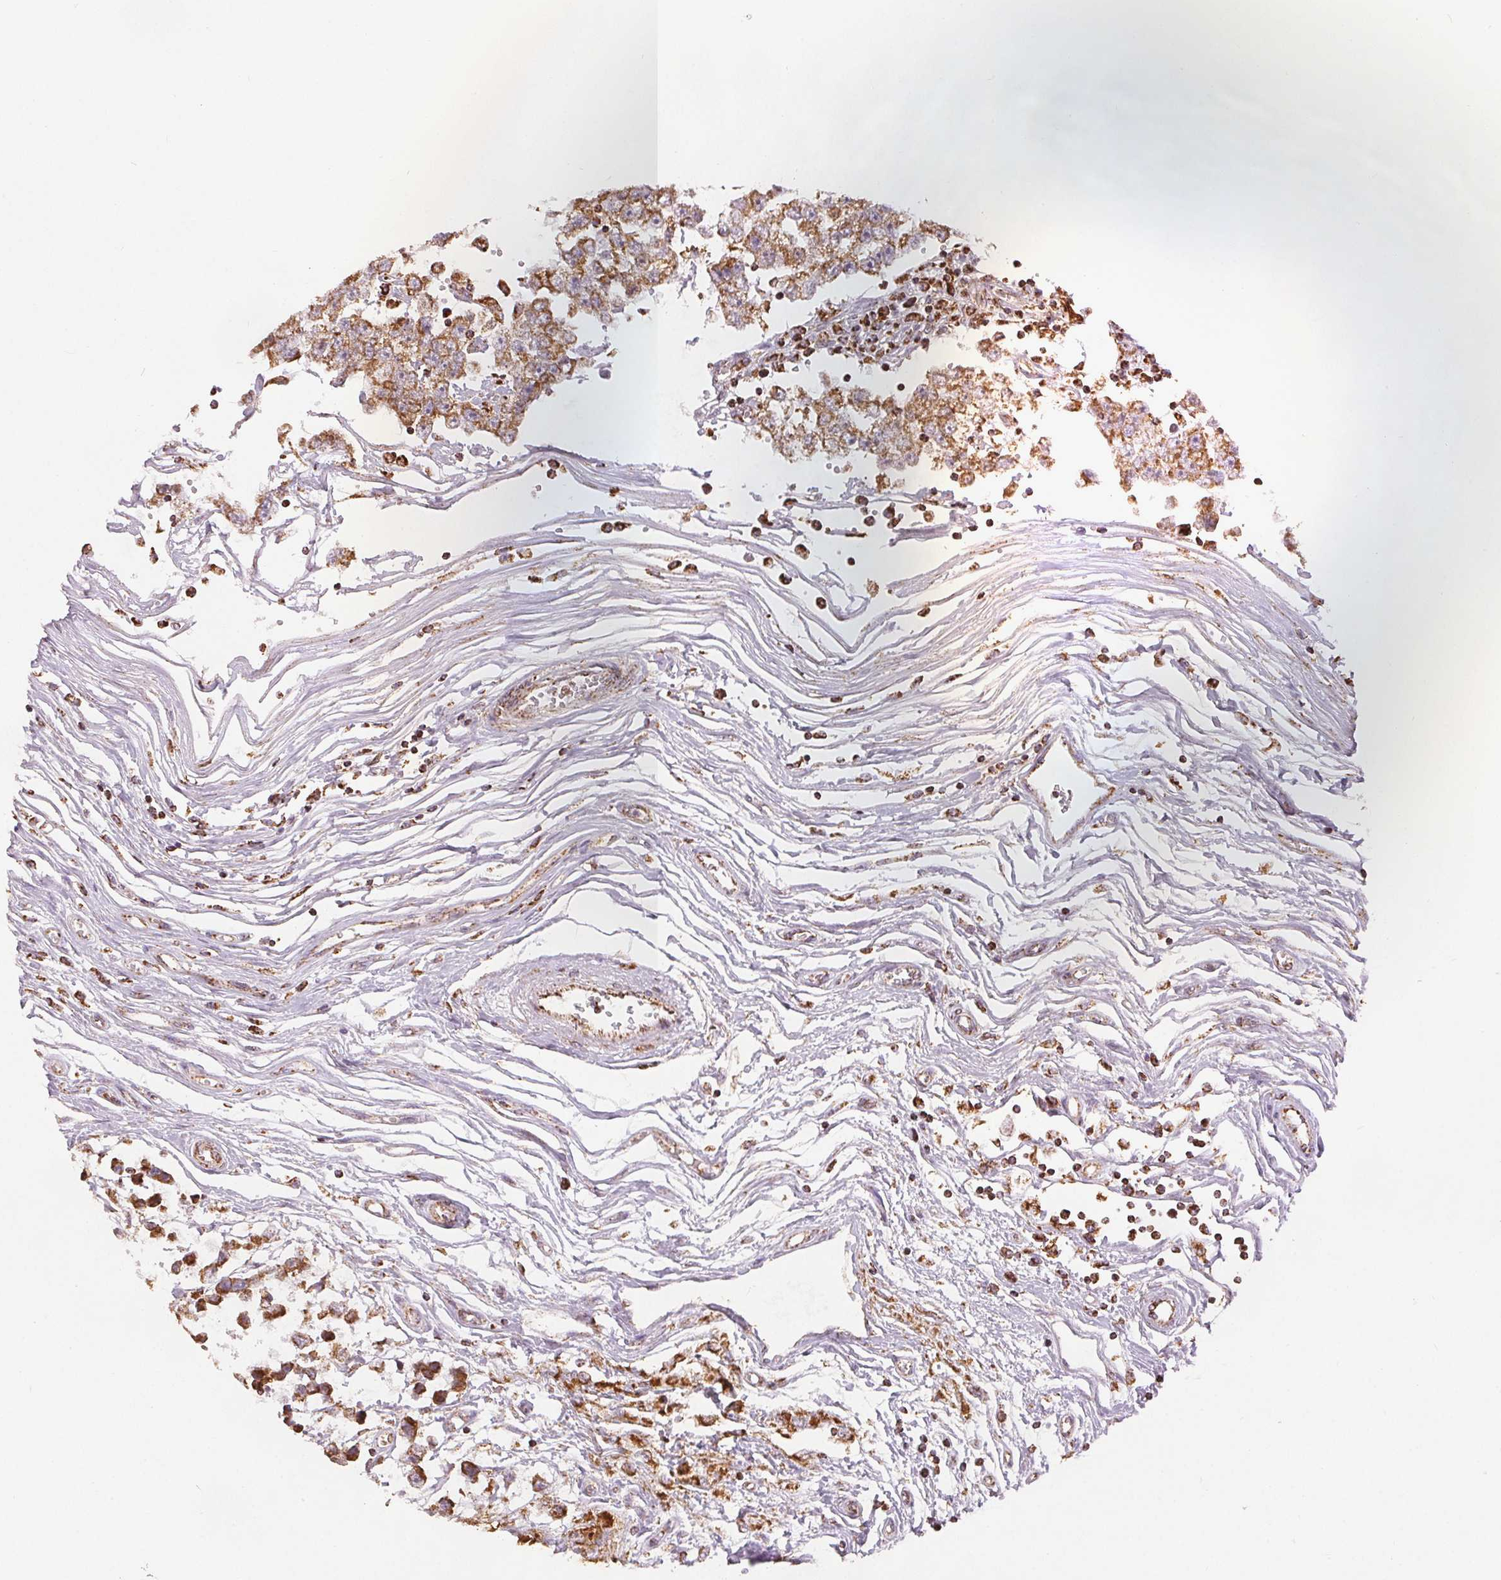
{"staining": {"intensity": "moderate", "quantity": ">75%", "location": "cytoplasmic/membranous"}, "tissue": "testis cancer", "cell_type": "Tumor cells", "image_type": "cancer", "snomed": [{"axis": "morphology", "description": "Seminoma, NOS"}, {"axis": "topography", "description": "Testis"}], "caption": "Immunohistochemical staining of seminoma (testis) demonstrates moderate cytoplasmic/membranous protein expression in approximately >75% of tumor cells.", "gene": "SDHB", "patient": {"sex": "male", "age": 34}}